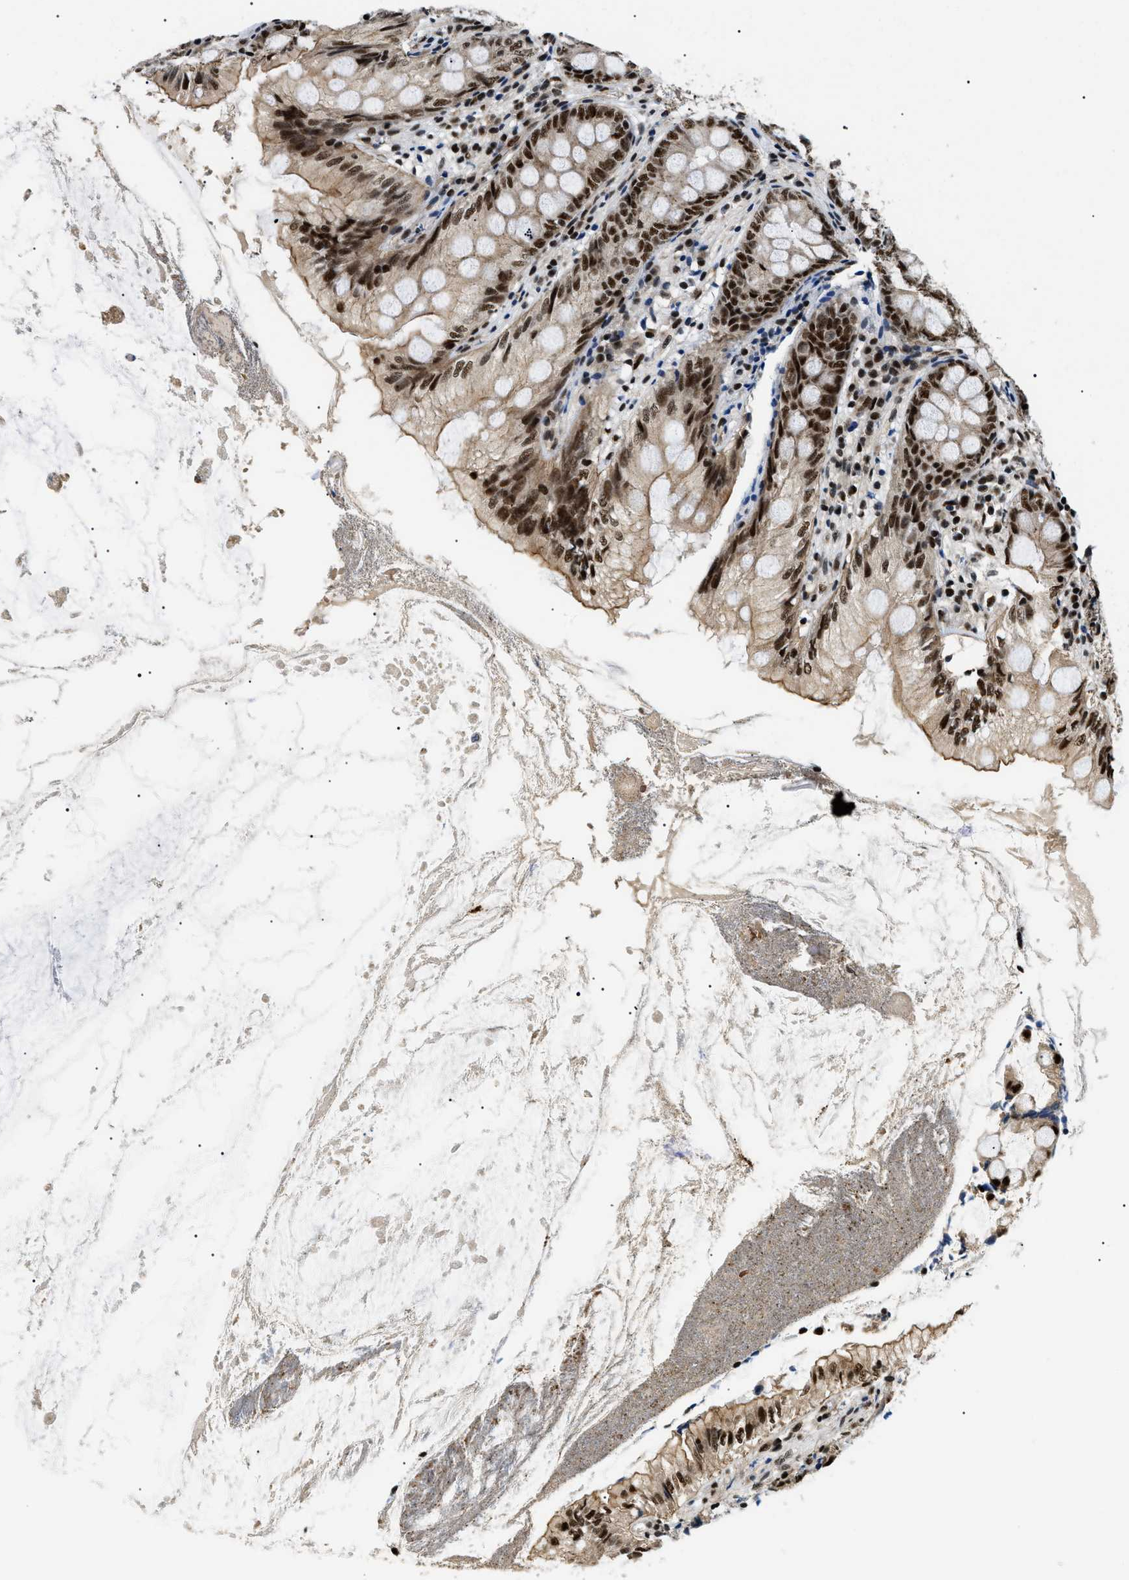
{"staining": {"intensity": "strong", "quantity": ">75%", "location": "cytoplasmic/membranous,nuclear"}, "tissue": "appendix", "cell_type": "Glandular cells", "image_type": "normal", "snomed": [{"axis": "morphology", "description": "Normal tissue, NOS"}, {"axis": "topography", "description": "Appendix"}], "caption": "A brown stain labels strong cytoplasmic/membranous,nuclear expression of a protein in glandular cells of unremarkable appendix. (Brightfield microscopy of DAB IHC at high magnification).", "gene": "CWC25", "patient": {"sex": "female", "age": 77}}